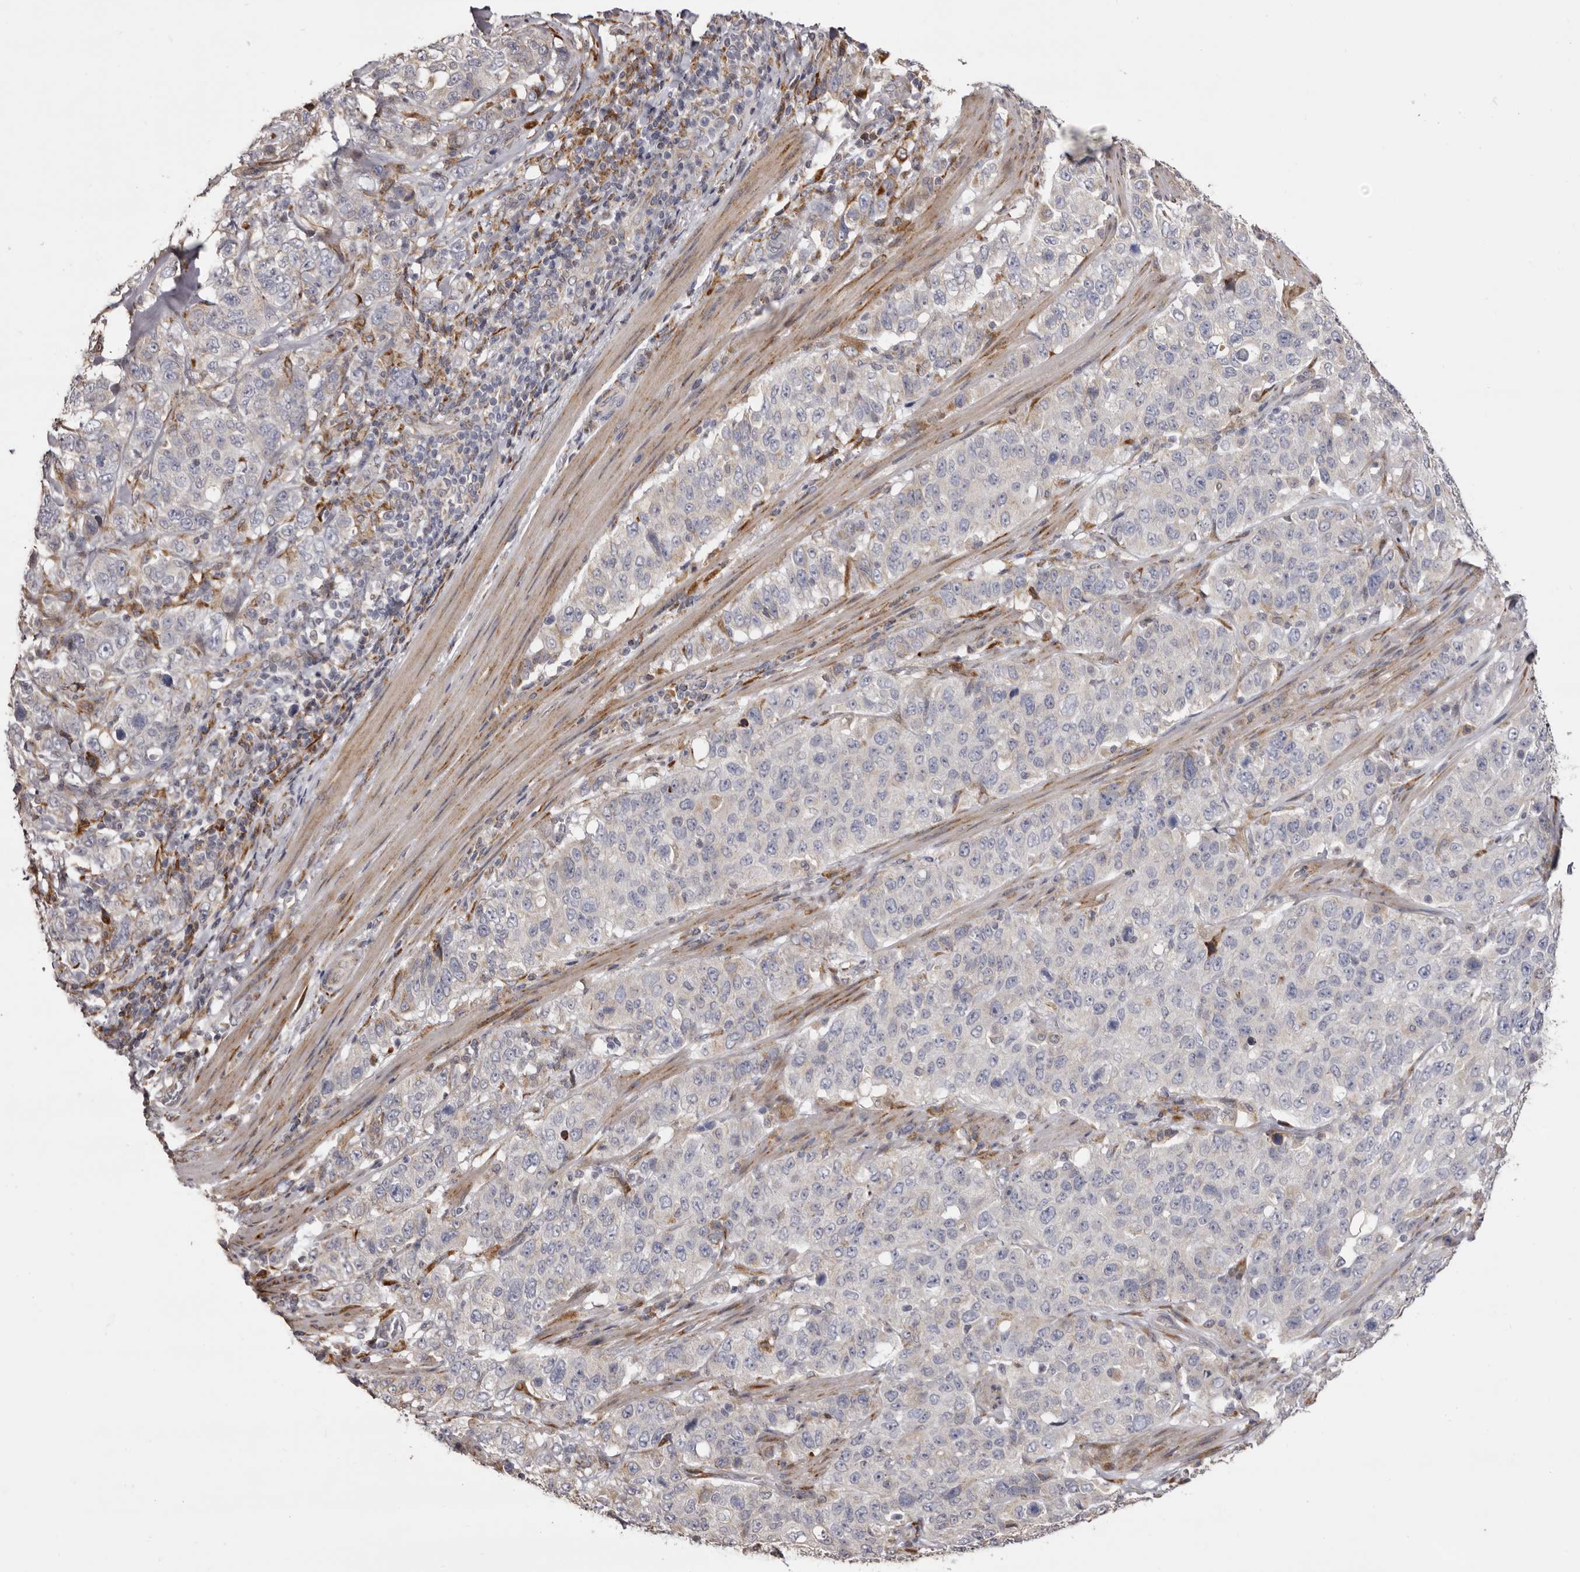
{"staining": {"intensity": "negative", "quantity": "none", "location": "none"}, "tissue": "stomach cancer", "cell_type": "Tumor cells", "image_type": "cancer", "snomed": [{"axis": "morphology", "description": "Adenocarcinoma, NOS"}, {"axis": "topography", "description": "Stomach"}], "caption": "Stomach cancer was stained to show a protein in brown. There is no significant positivity in tumor cells. The staining is performed using DAB brown chromogen with nuclei counter-stained in using hematoxylin.", "gene": "PIGX", "patient": {"sex": "male", "age": 48}}